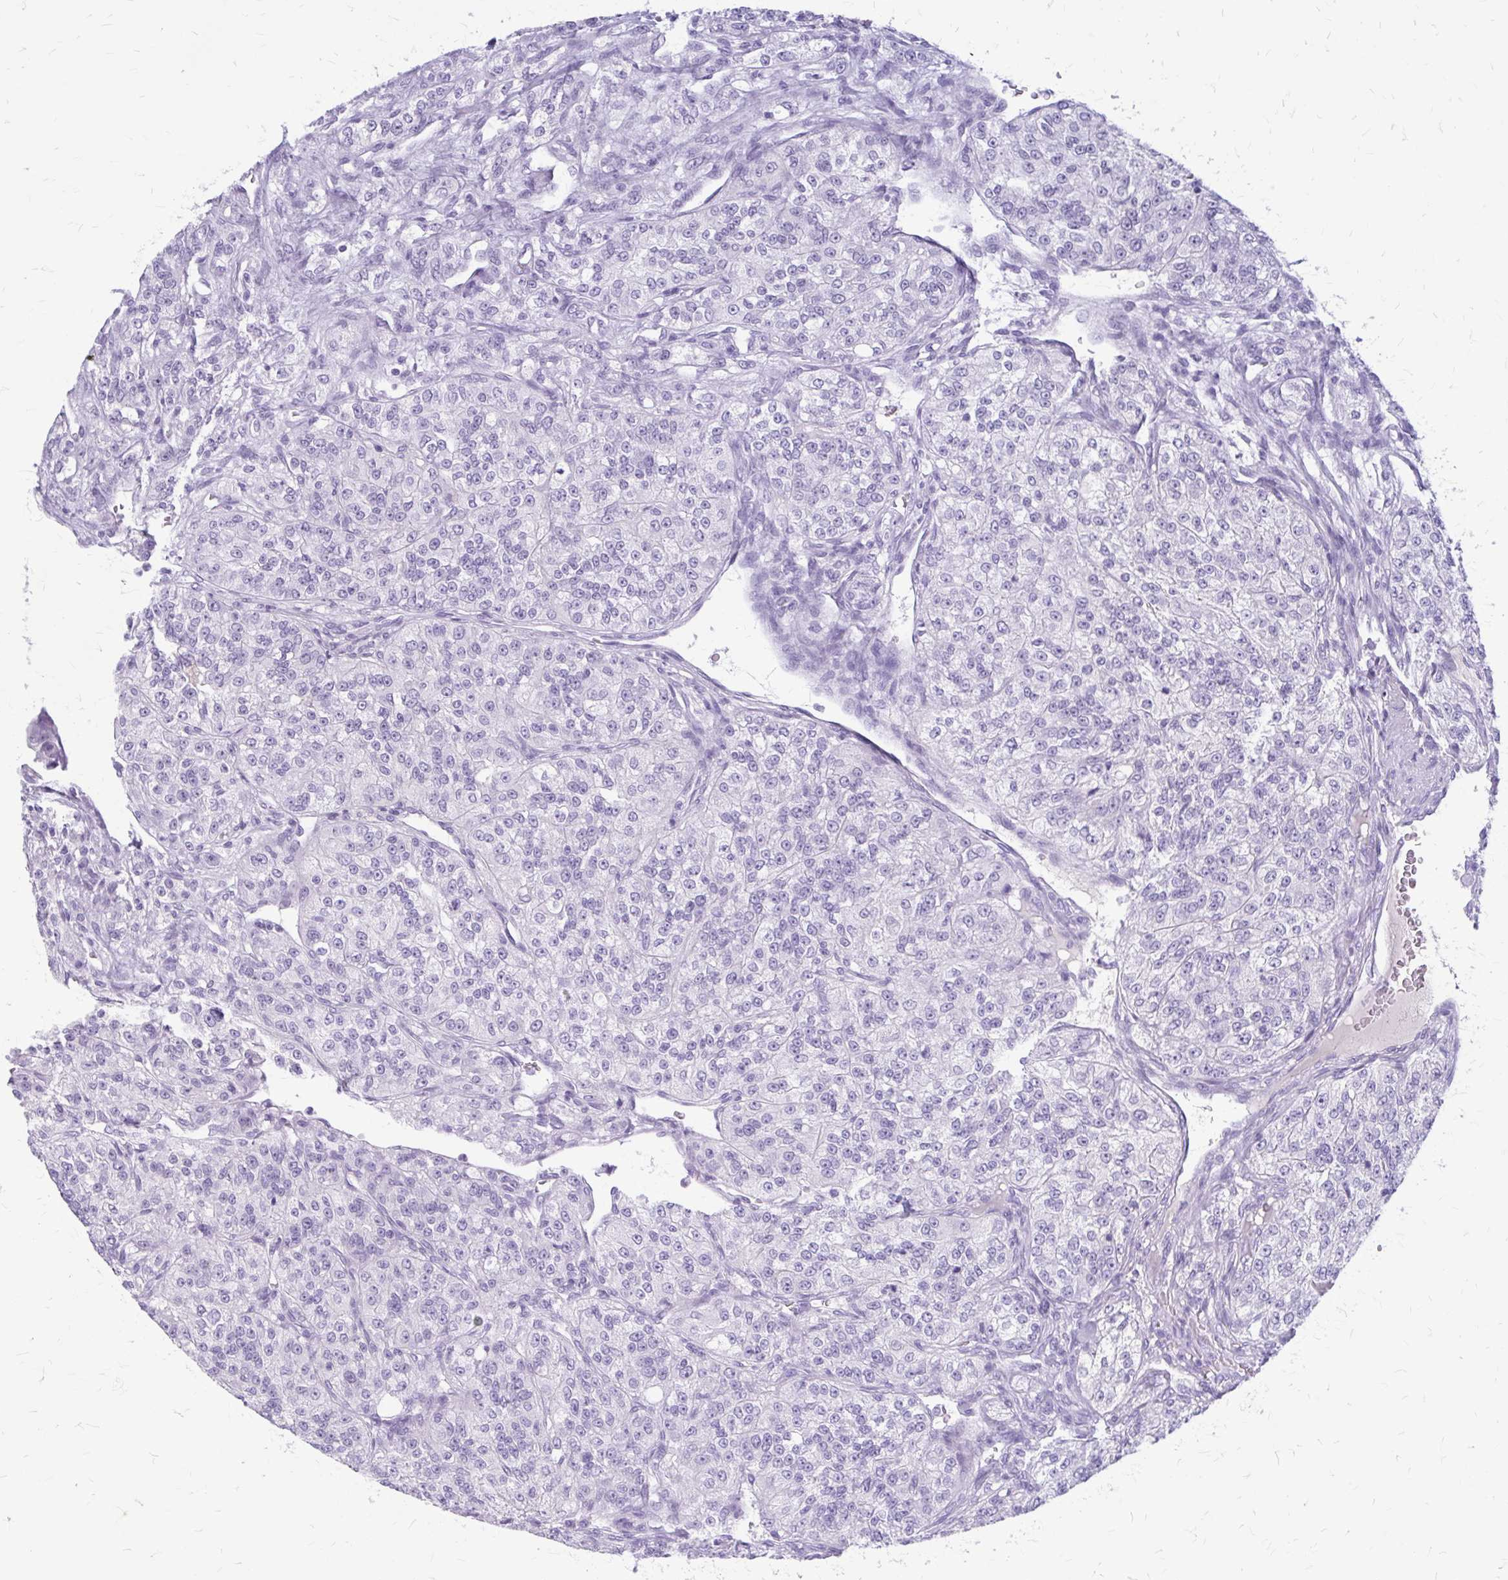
{"staining": {"intensity": "negative", "quantity": "none", "location": "none"}, "tissue": "renal cancer", "cell_type": "Tumor cells", "image_type": "cancer", "snomed": [{"axis": "morphology", "description": "Adenocarcinoma, NOS"}, {"axis": "topography", "description": "Kidney"}], "caption": "Protein analysis of renal adenocarcinoma demonstrates no significant positivity in tumor cells.", "gene": "KLHDC7A", "patient": {"sex": "female", "age": 63}}